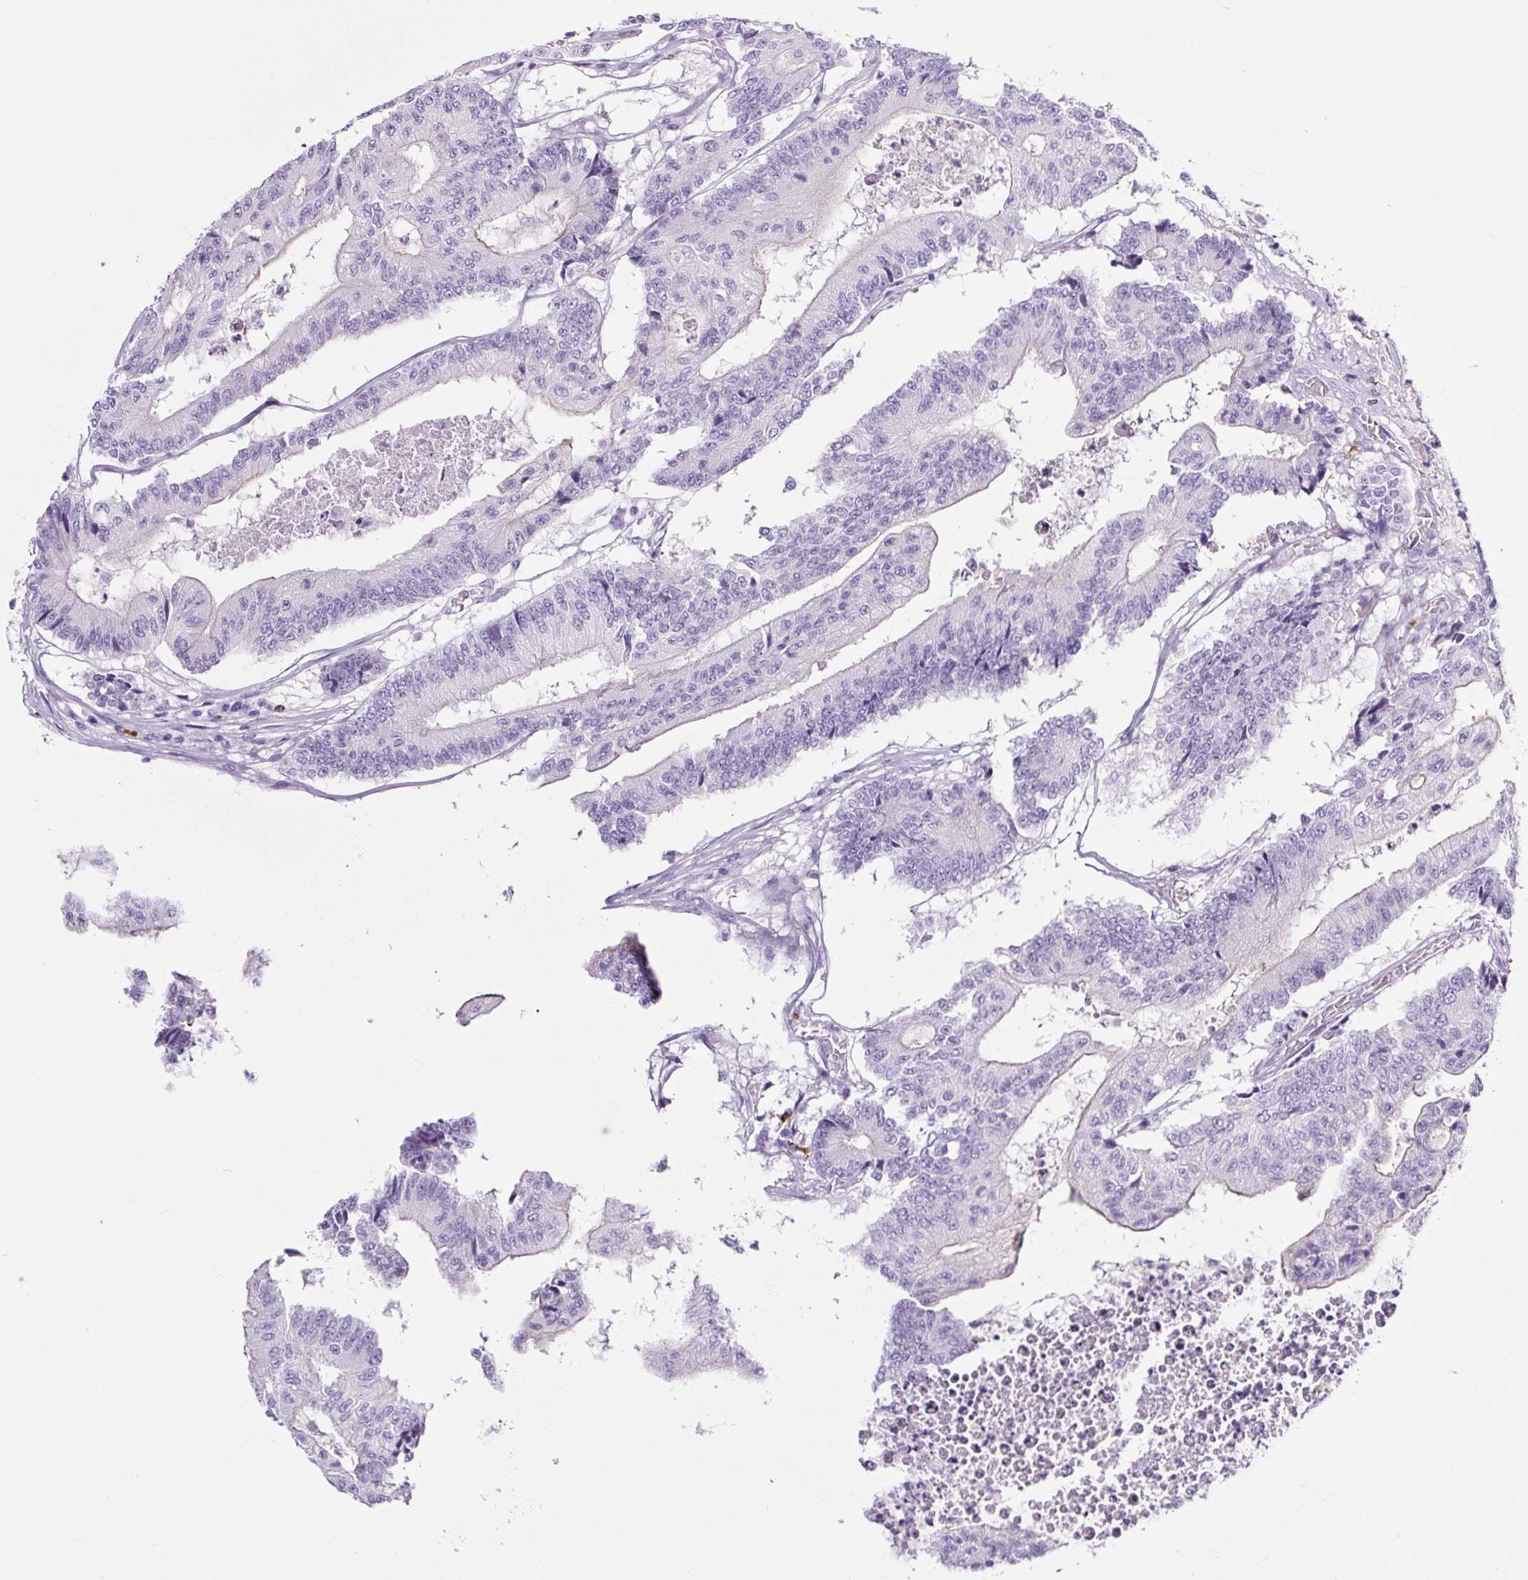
{"staining": {"intensity": "negative", "quantity": "none", "location": "none"}, "tissue": "colorectal cancer", "cell_type": "Tumor cells", "image_type": "cancer", "snomed": [{"axis": "morphology", "description": "Adenocarcinoma, NOS"}, {"axis": "topography", "description": "Colon"}], "caption": "Immunohistochemistry (IHC) histopathology image of neoplastic tissue: adenocarcinoma (colorectal) stained with DAB demonstrates no significant protein expression in tumor cells.", "gene": "RNF212B", "patient": {"sex": "female", "age": 84}}